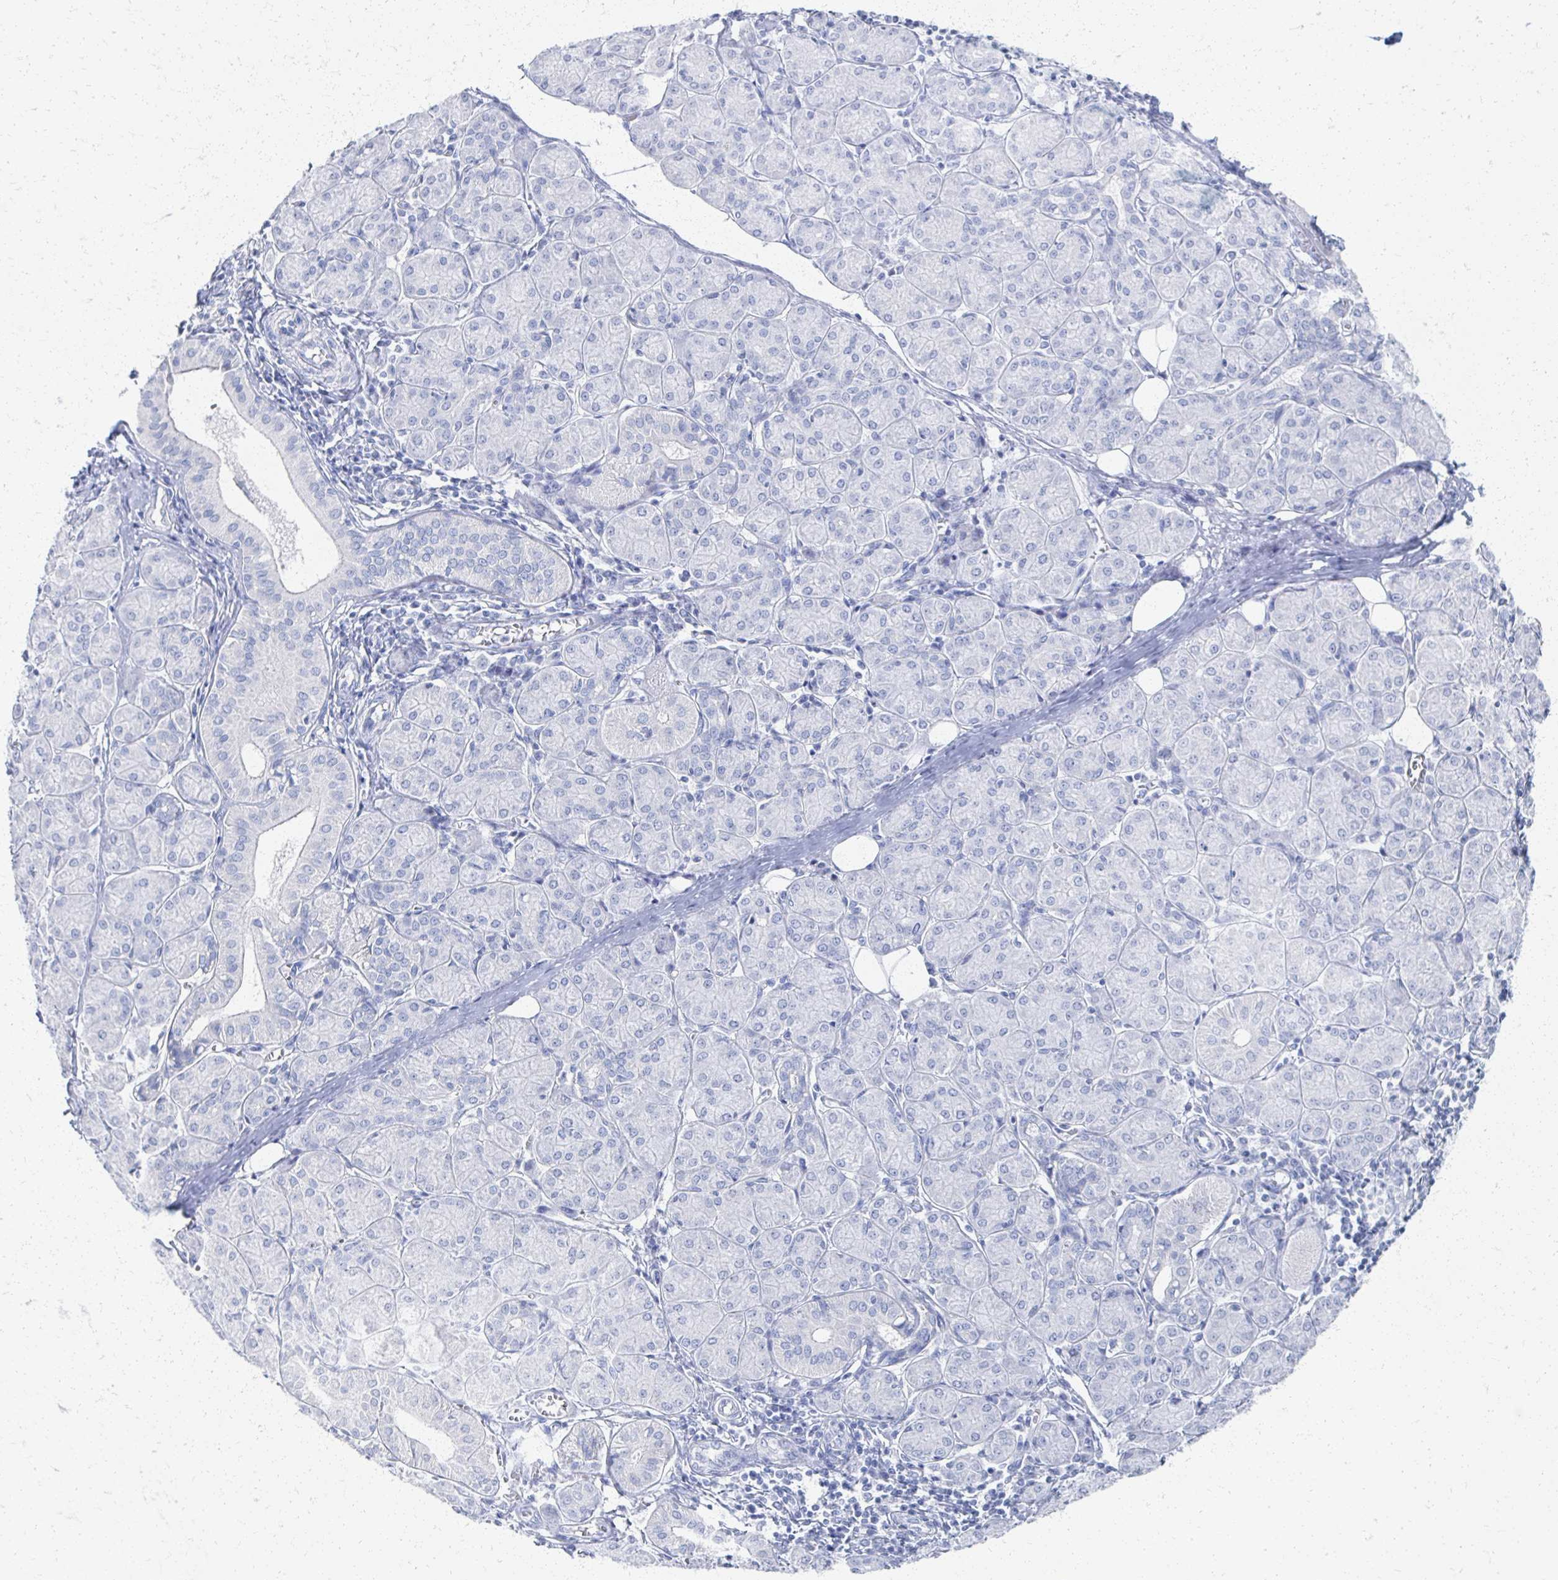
{"staining": {"intensity": "negative", "quantity": "none", "location": "none"}, "tissue": "salivary gland", "cell_type": "Glandular cells", "image_type": "normal", "snomed": [{"axis": "morphology", "description": "Normal tissue, NOS"}, {"axis": "morphology", "description": "Inflammation, NOS"}, {"axis": "topography", "description": "Lymph node"}, {"axis": "topography", "description": "Salivary gland"}], "caption": "Histopathology image shows no significant protein positivity in glandular cells of normal salivary gland.", "gene": "PRR20A", "patient": {"sex": "male", "age": 3}}